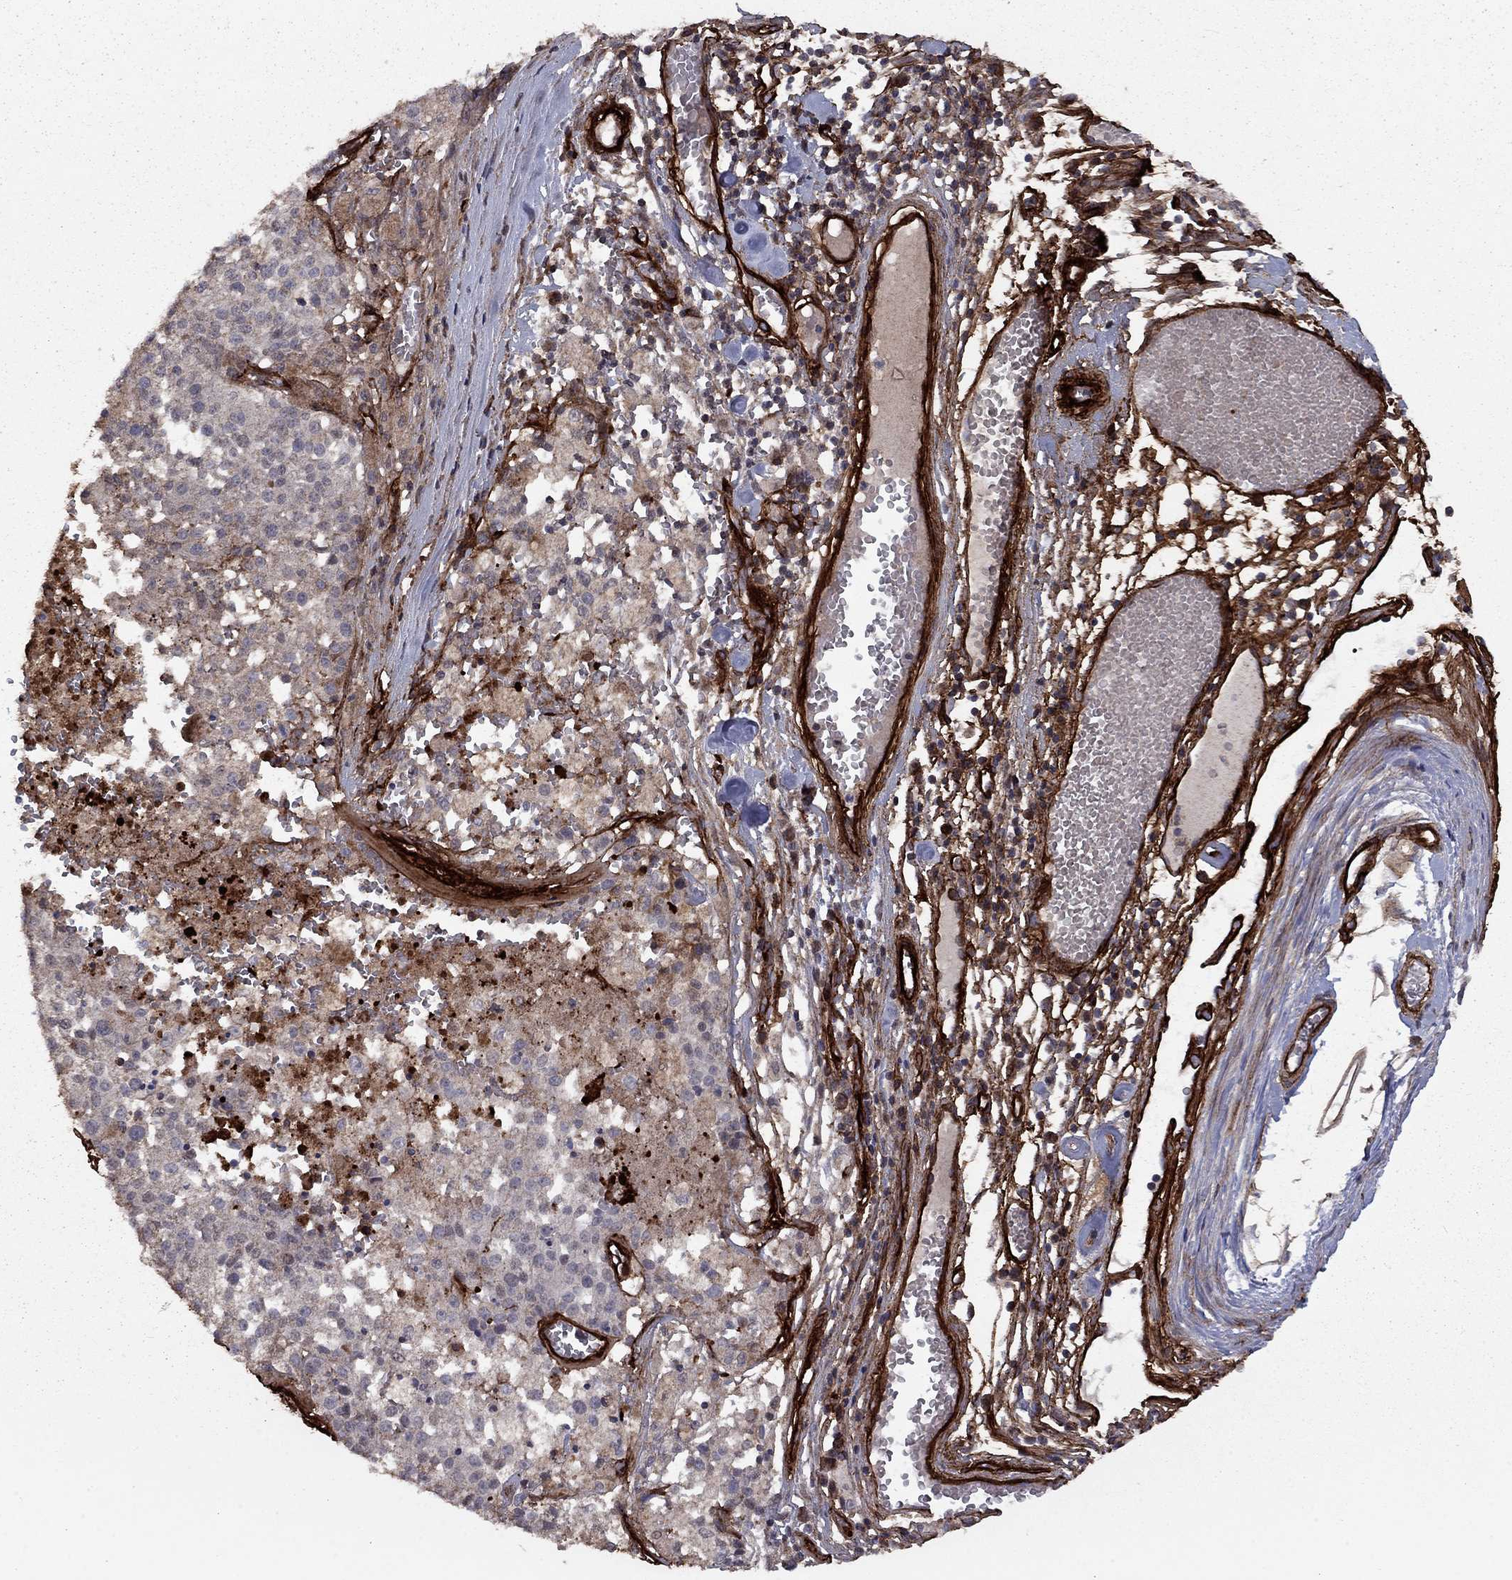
{"staining": {"intensity": "negative", "quantity": "none", "location": "none"}, "tissue": "melanoma", "cell_type": "Tumor cells", "image_type": "cancer", "snomed": [{"axis": "morphology", "description": "Malignant melanoma, Metastatic site"}, {"axis": "topography", "description": "Lymph node"}], "caption": "High magnification brightfield microscopy of melanoma stained with DAB (brown) and counterstained with hematoxylin (blue): tumor cells show no significant staining.", "gene": "COL18A1", "patient": {"sex": "female", "age": 64}}